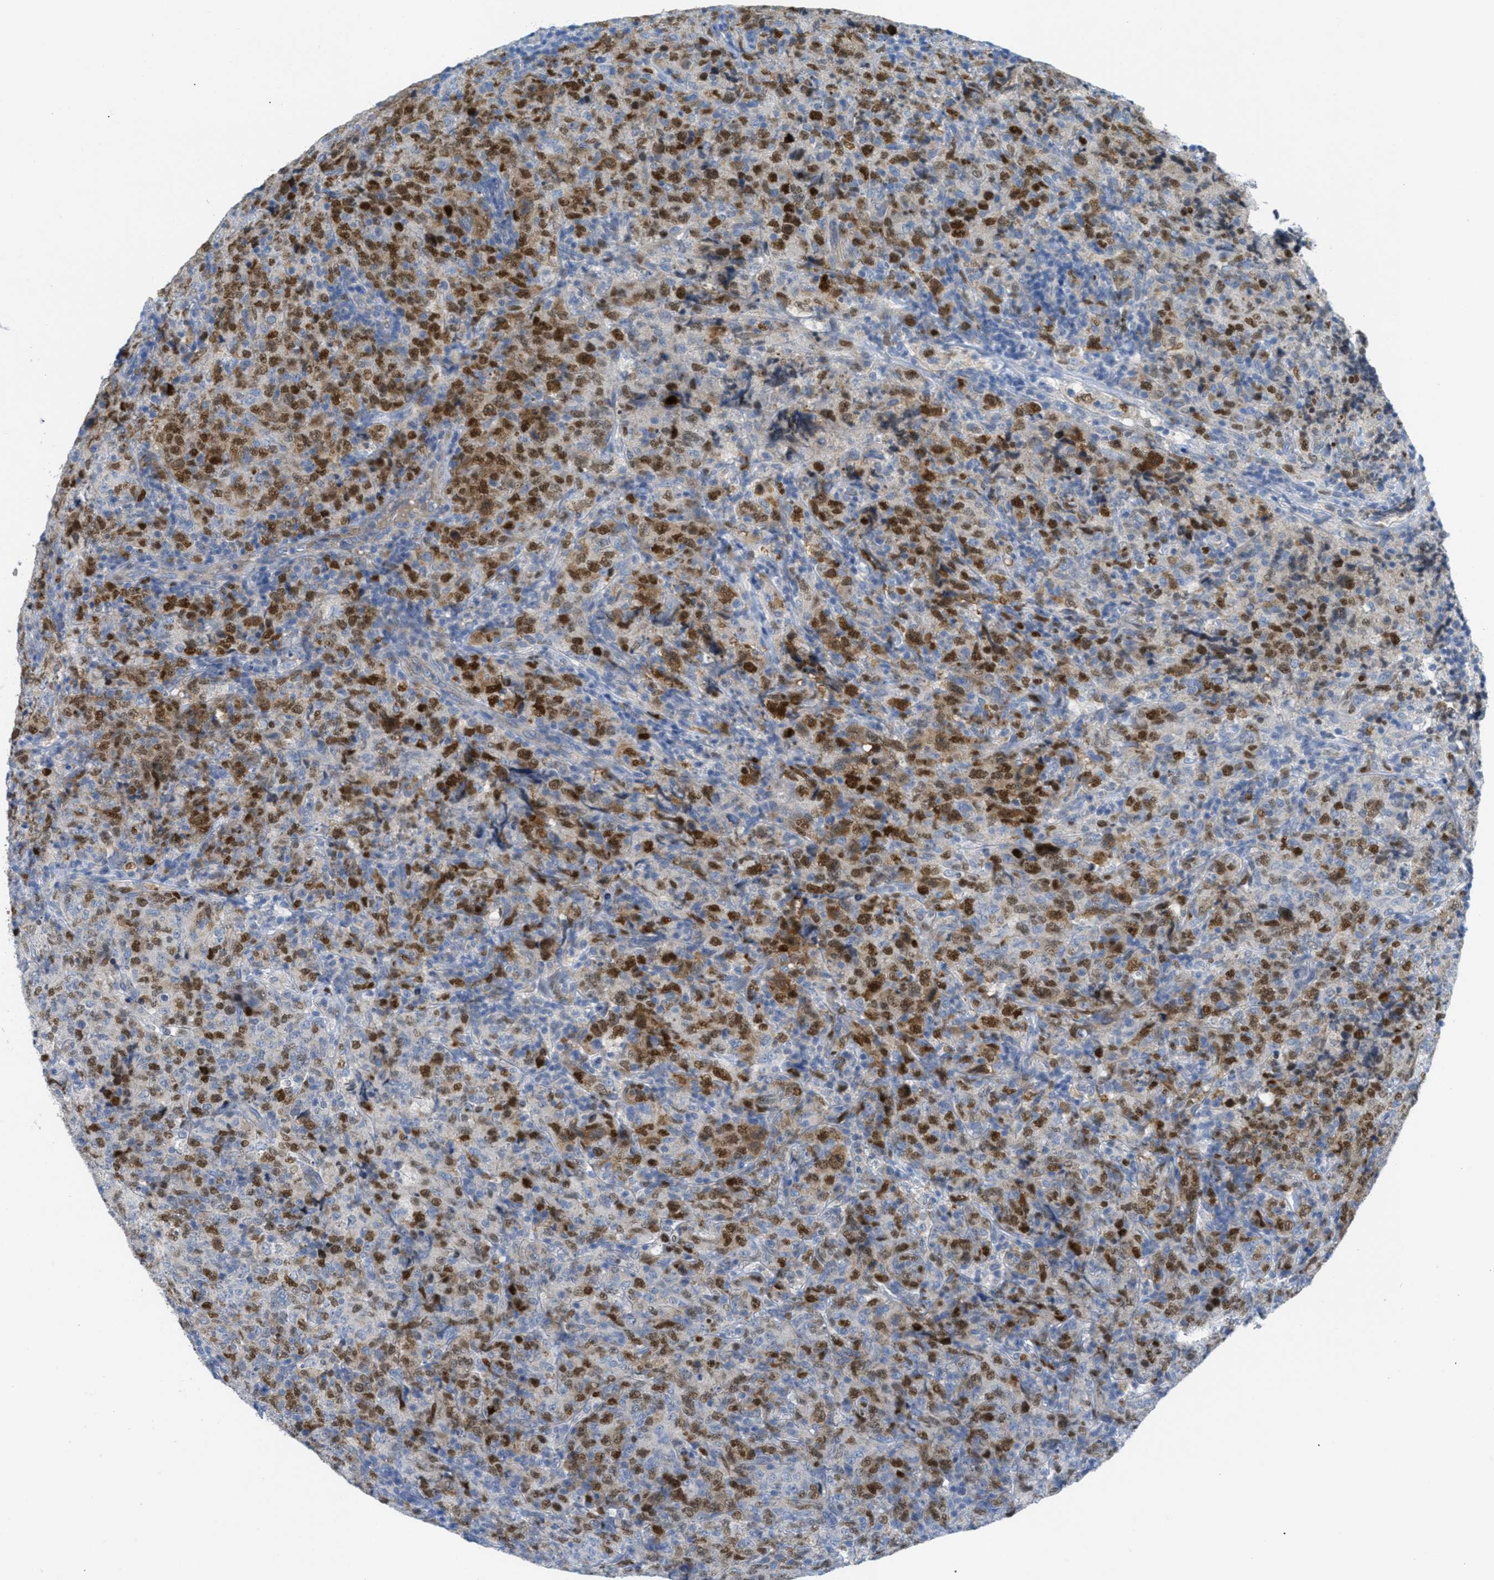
{"staining": {"intensity": "strong", "quantity": ">75%", "location": "nuclear"}, "tissue": "lymphoma", "cell_type": "Tumor cells", "image_type": "cancer", "snomed": [{"axis": "morphology", "description": "Malignant lymphoma, non-Hodgkin's type, High grade"}, {"axis": "topography", "description": "Tonsil"}], "caption": "Immunohistochemistry (IHC) photomicrograph of neoplastic tissue: human high-grade malignant lymphoma, non-Hodgkin's type stained using IHC shows high levels of strong protein expression localized specifically in the nuclear of tumor cells, appearing as a nuclear brown color.", "gene": "ORC6", "patient": {"sex": "female", "age": 36}}